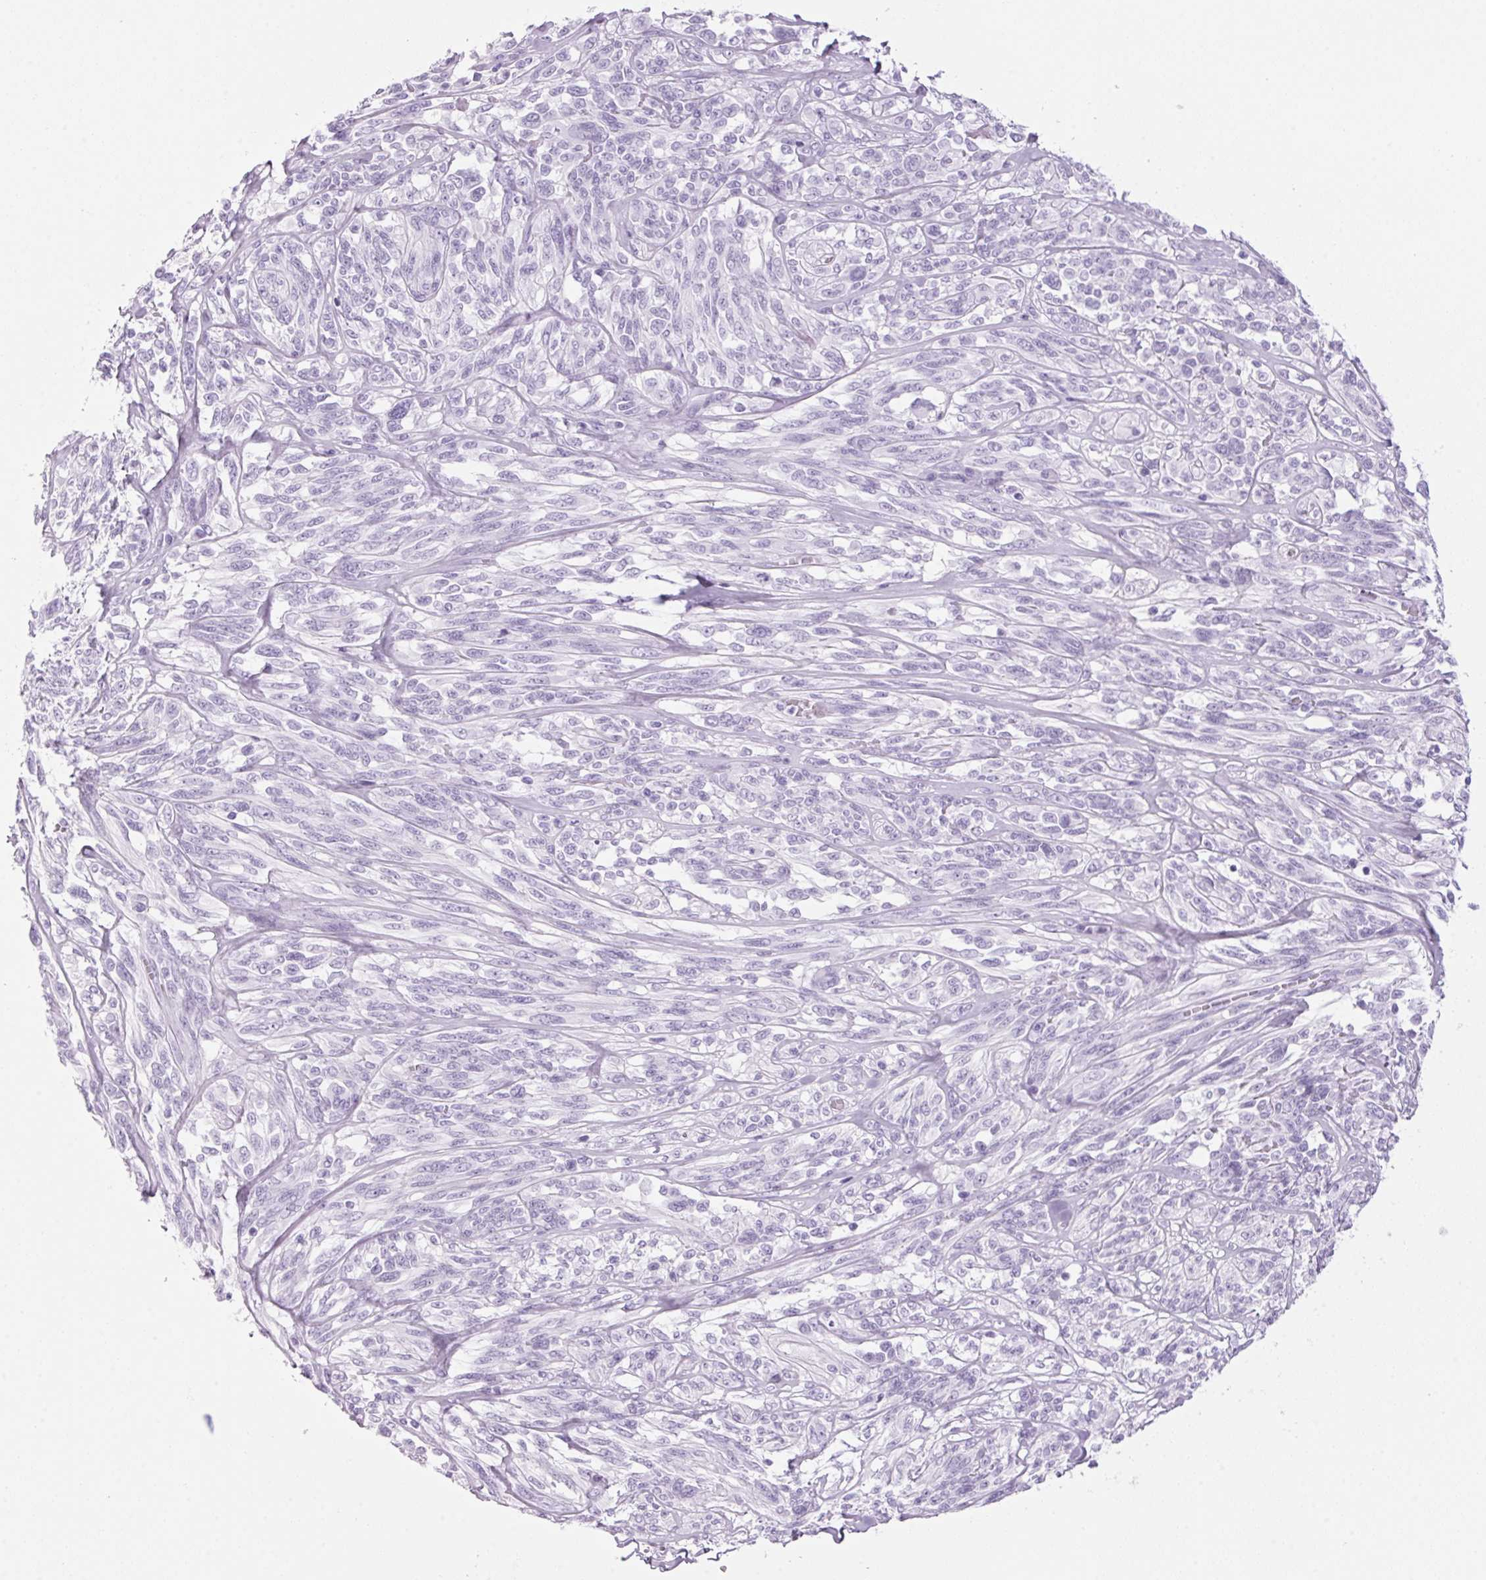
{"staining": {"intensity": "negative", "quantity": "none", "location": "none"}, "tissue": "melanoma", "cell_type": "Tumor cells", "image_type": "cancer", "snomed": [{"axis": "morphology", "description": "Malignant melanoma, NOS"}, {"axis": "topography", "description": "Skin"}], "caption": "DAB (3,3'-diaminobenzidine) immunohistochemical staining of malignant melanoma reveals no significant positivity in tumor cells. (Immunohistochemistry, brightfield microscopy, high magnification).", "gene": "PPP1R1A", "patient": {"sex": "female", "age": 91}}